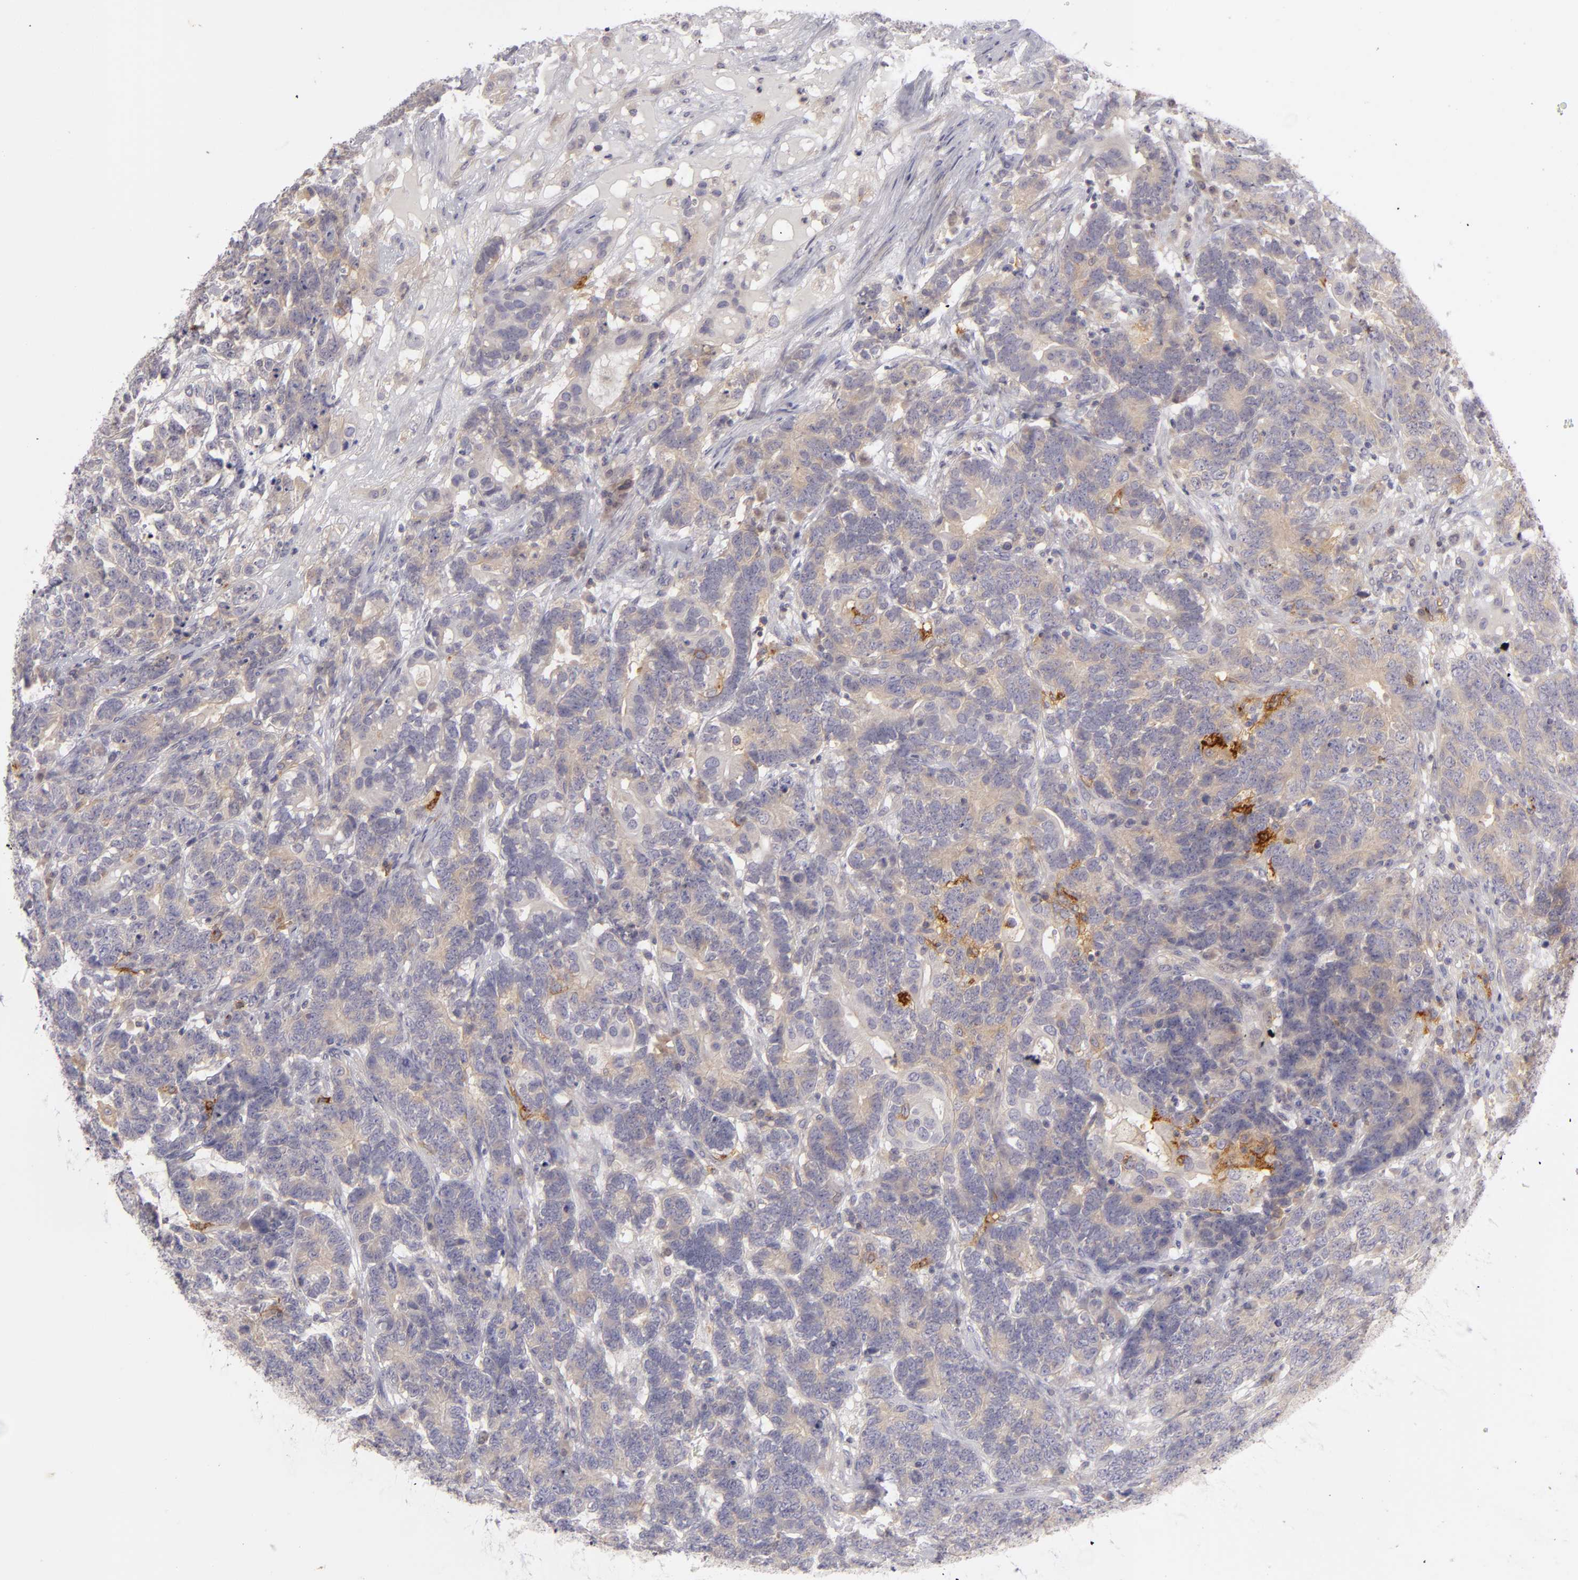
{"staining": {"intensity": "weak", "quantity": "25%-75%", "location": "cytoplasmic/membranous"}, "tissue": "testis cancer", "cell_type": "Tumor cells", "image_type": "cancer", "snomed": [{"axis": "morphology", "description": "Carcinoma, Embryonal, NOS"}, {"axis": "topography", "description": "Testis"}], "caption": "Testis embryonal carcinoma stained for a protein (brown) reveals weak cytoplasmic/membranous positive staining in approximately 25%-75% of tumor cells.", "gene": "CD83", "patient": {"sex": "male", "age": 26}}